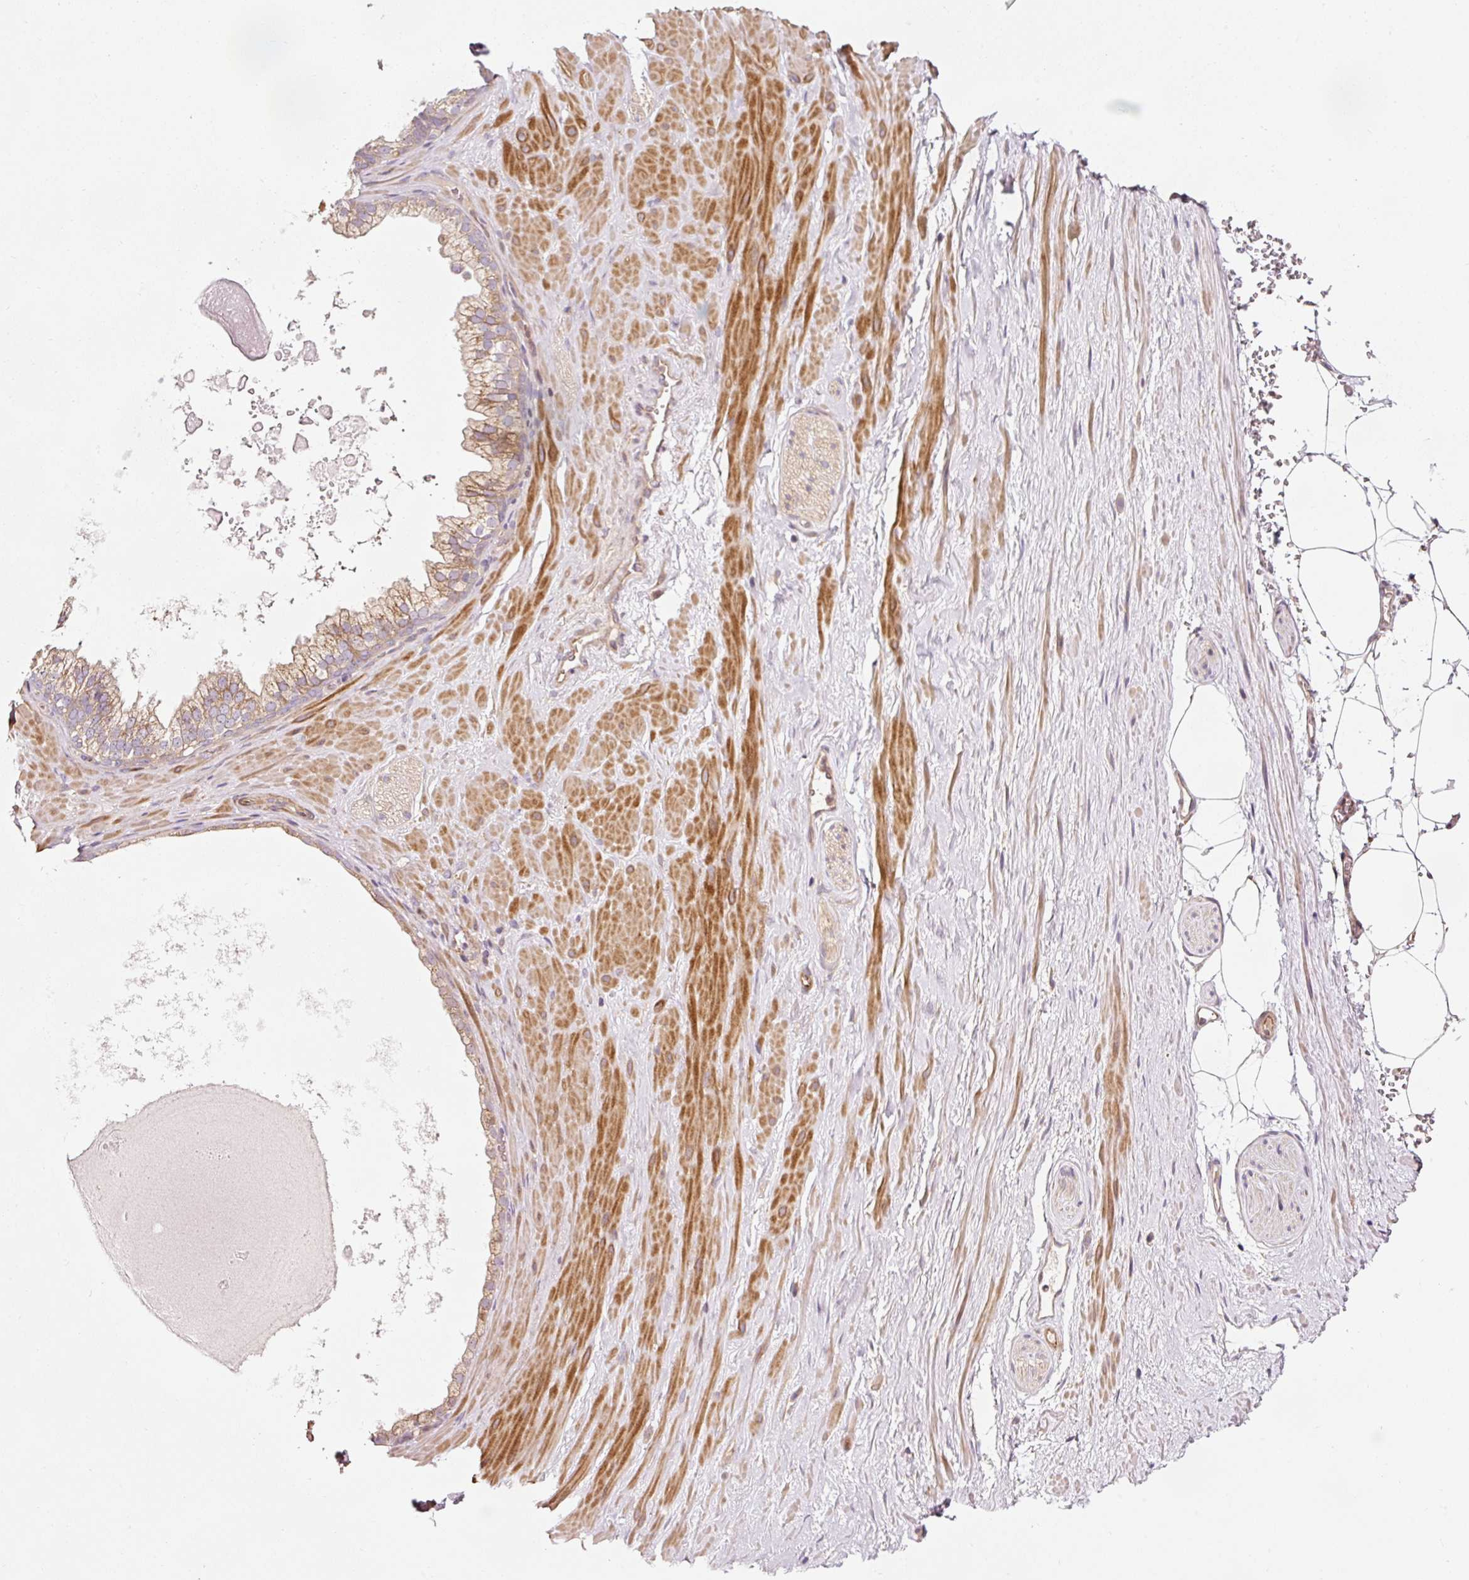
{"staining": {"intensity": "negative", "quantity": "none", "location": "none"}, "tissue": "adipose tissue", "cell_type": "Adipocytes", "image_type": "normal", "snomed": [{"axis": "morphology", "description": "Normal tissue, NOS"}, {"axis": "topography", "description": "Prostate"}, {"axis": "topography", "description": "Peripheral nerve tissue"}], "caption": "This image is of unremarkable adipose tissue stained with immunohistochemistry to label a protein in brown with the nuclei are counter-stained blue. There is no positivity in adipocytes. Brightfield microscopy of IHC stained with DAB (3,3'-diaminobenzidine) (brown) and hematoxylin (blue), captured at high magnification.", "gene": "NAPA", "patient": {"sex": "male", "age": 61}}